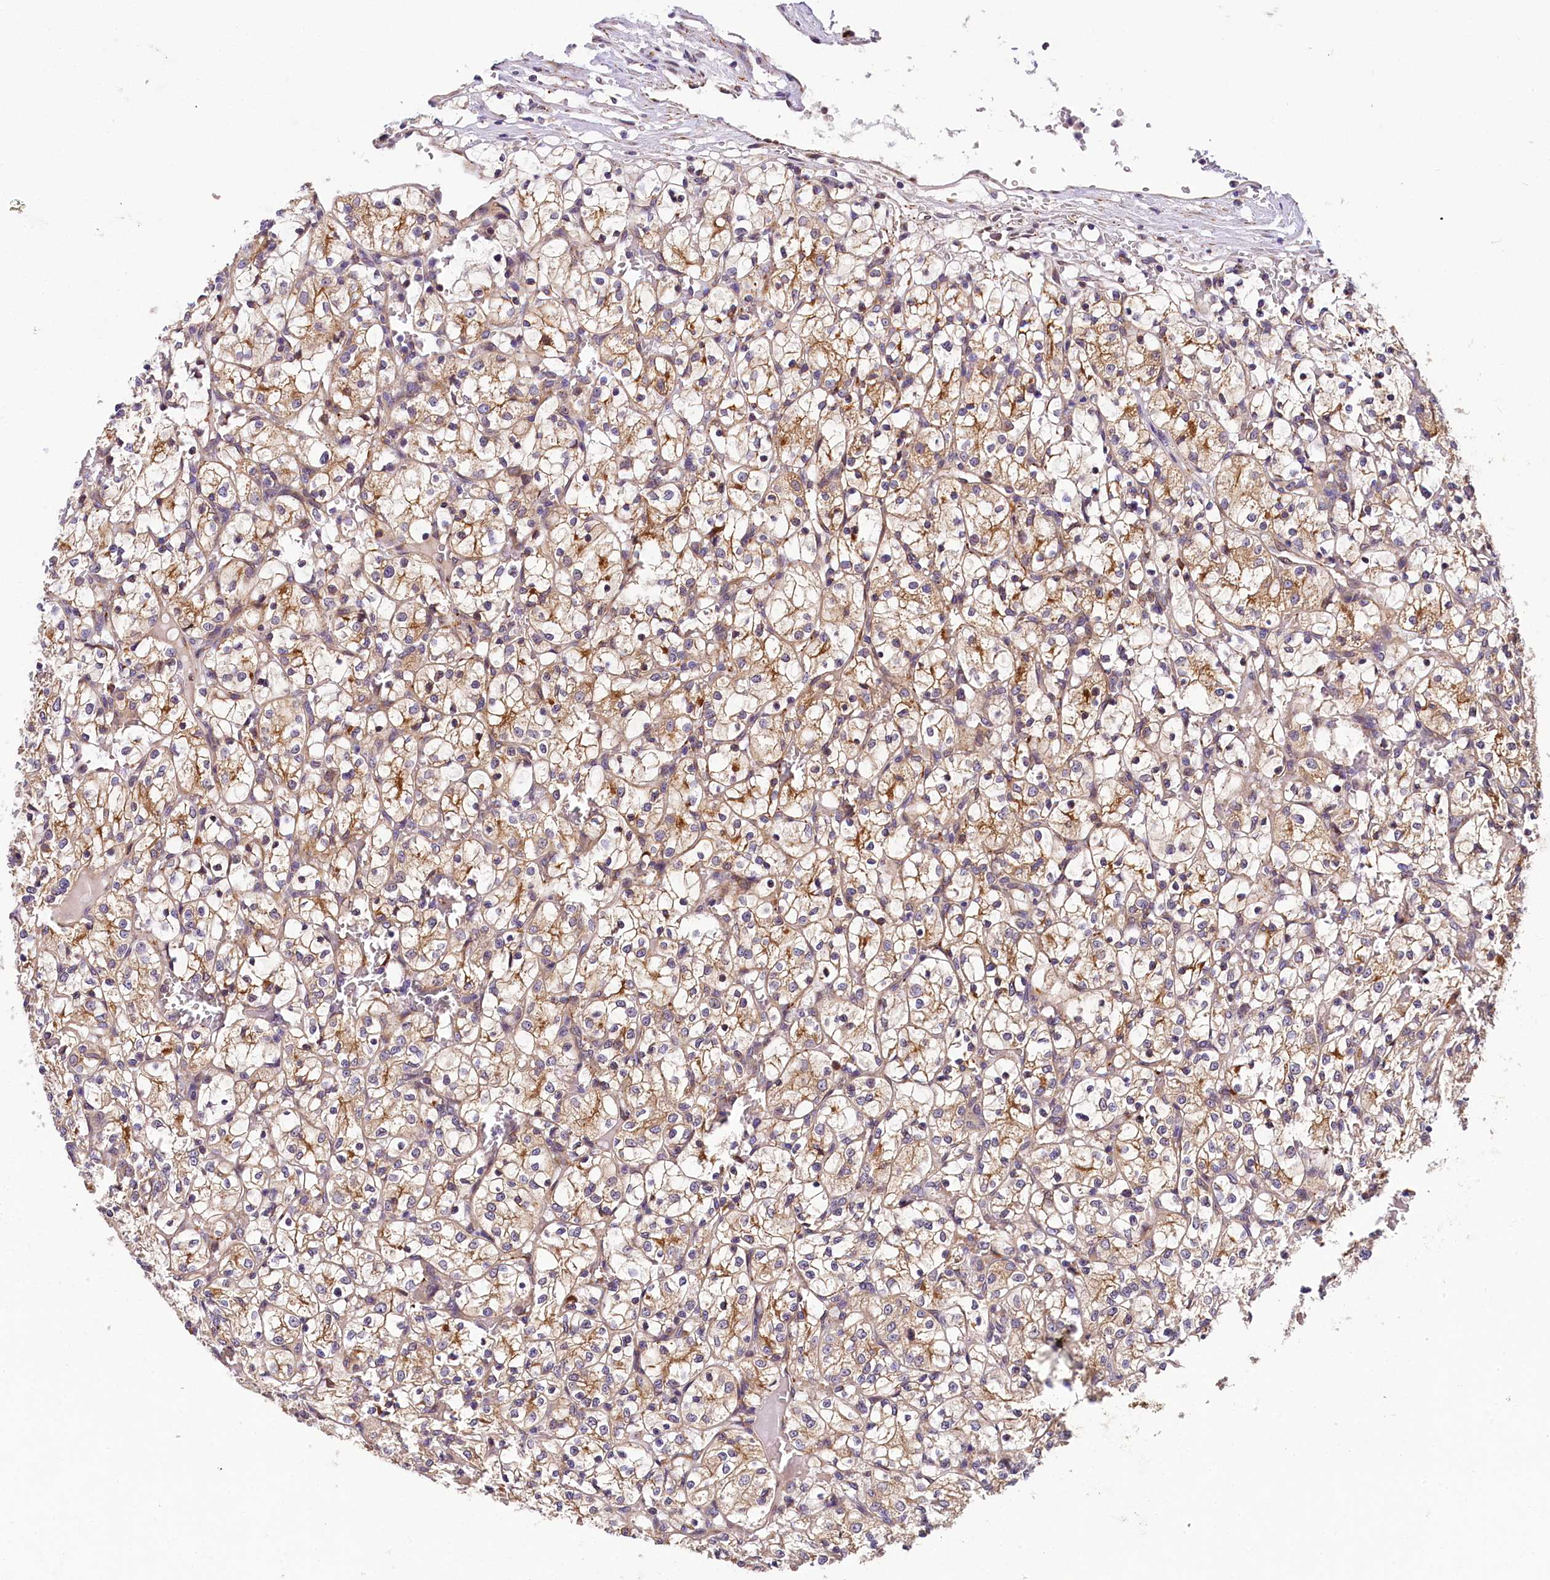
{"staining": {"intensity": "moderate", "quantity": "25%-75%", "location": "cytoplasmic/membranous"}, "tissue": "renal cancer", "cell_type": "Tumor cells", "image_type": "cancer", "snomed": [{"axis": "morphology", "description": "Adenocarcinoma, NOS"}, {"axis": "topography", "description": "Kidney"}], "caption": "Human adenocarcinoma (renal) stained for a protein (brown) displays moderate cytoplasmic/membranous positive positivity in about 25%-75% of tumor cells.", "gene": "SUPV3L1", "patient": {"sex": "female", "age": 69}}